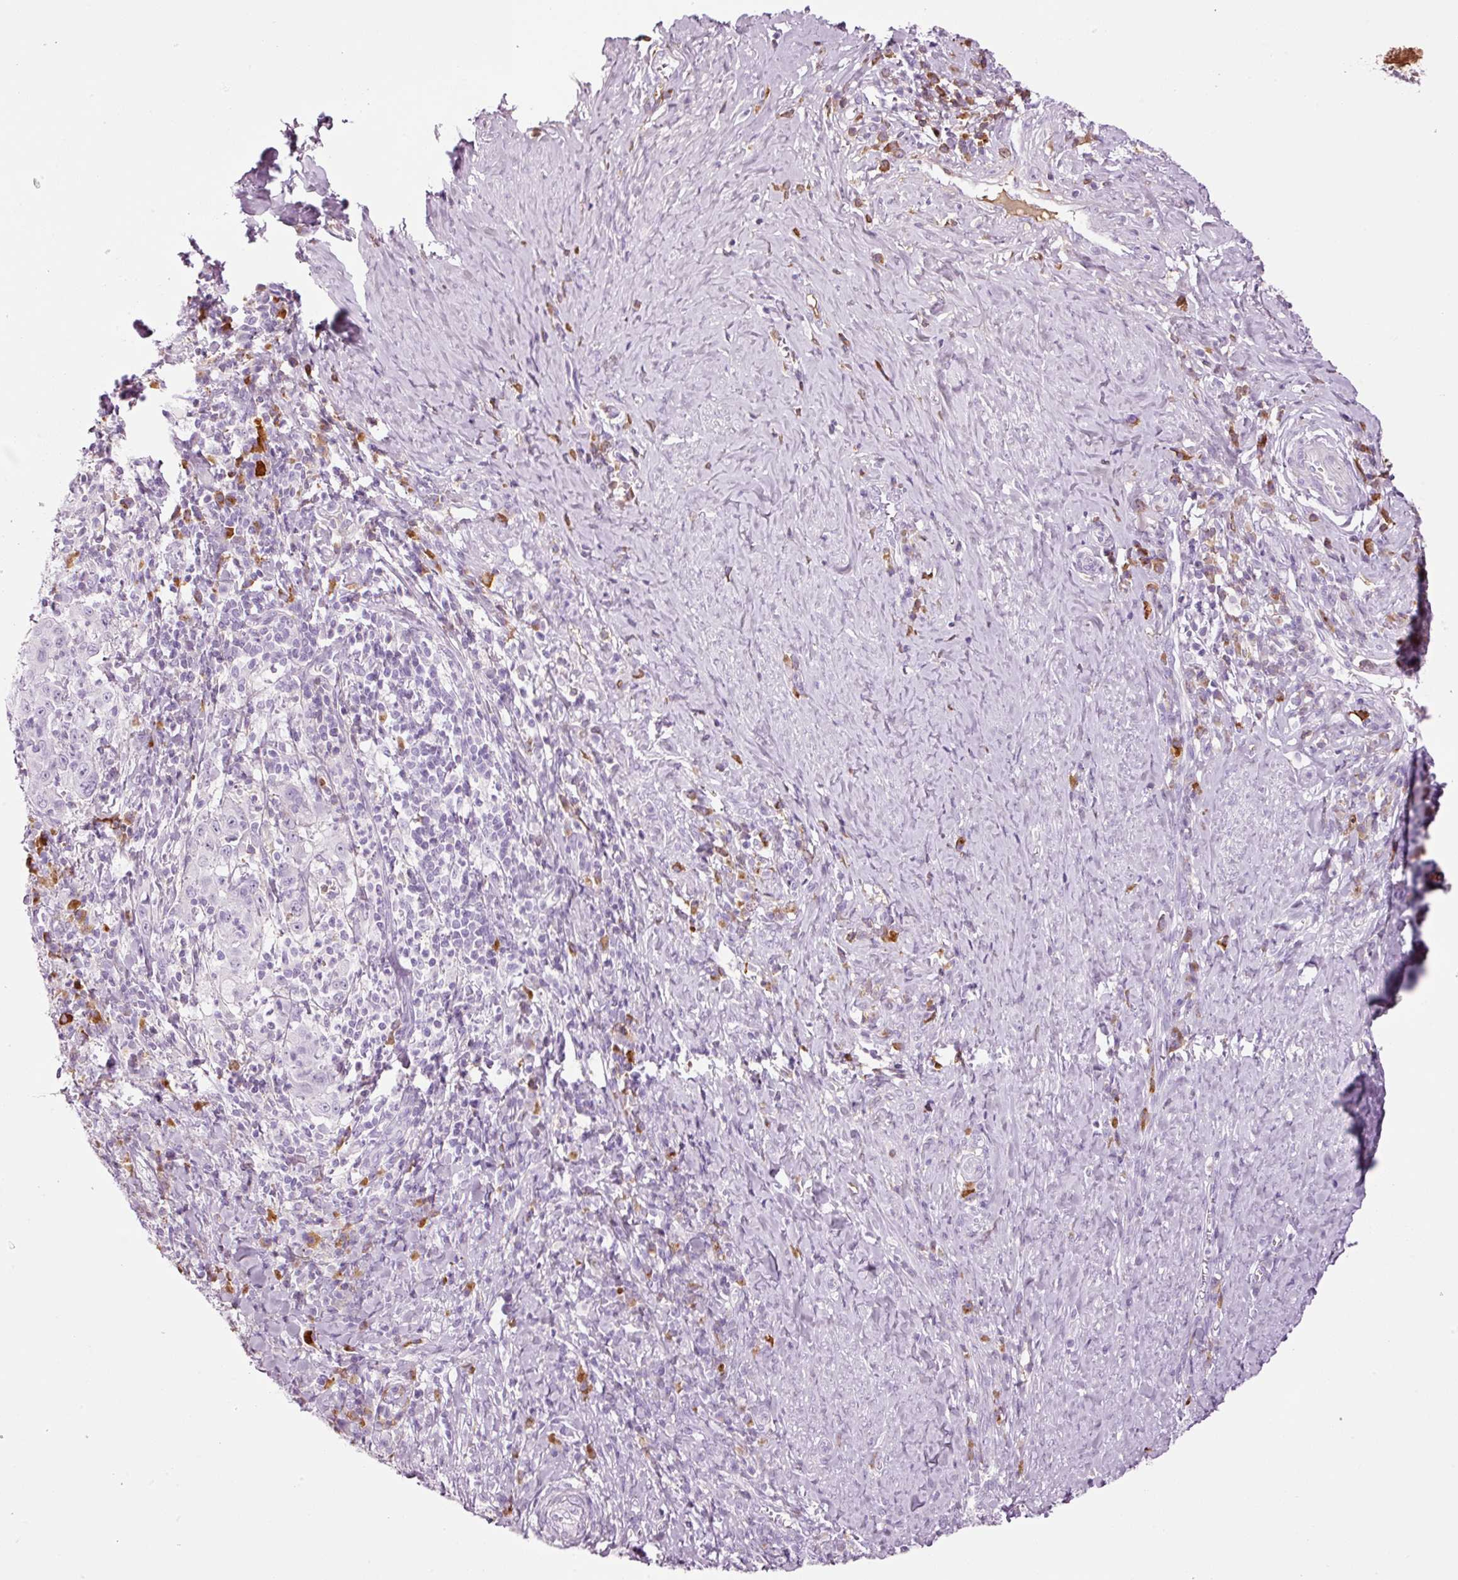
{"staining": {"intensity": "negative", "quantity": "none", "location": "none"}, "tissue": "cervical cancer", "cell_type": "Tumor cells", "image_type": "cancer", "snomed": [{"axis": "morphology", "description": "Squamous cell carcinoma, NOS"}, {"axis": "topography", "description": "Cervix"}], "caption": "An immunohistochemistry photomicrograph of squamous cell carcinoma (cervical) is shown. There is no staining in tumor cells of squamous cell carcinoma (cervical).", "gene": "KLF1", "patient": {"sex": "female", "age": 46}}